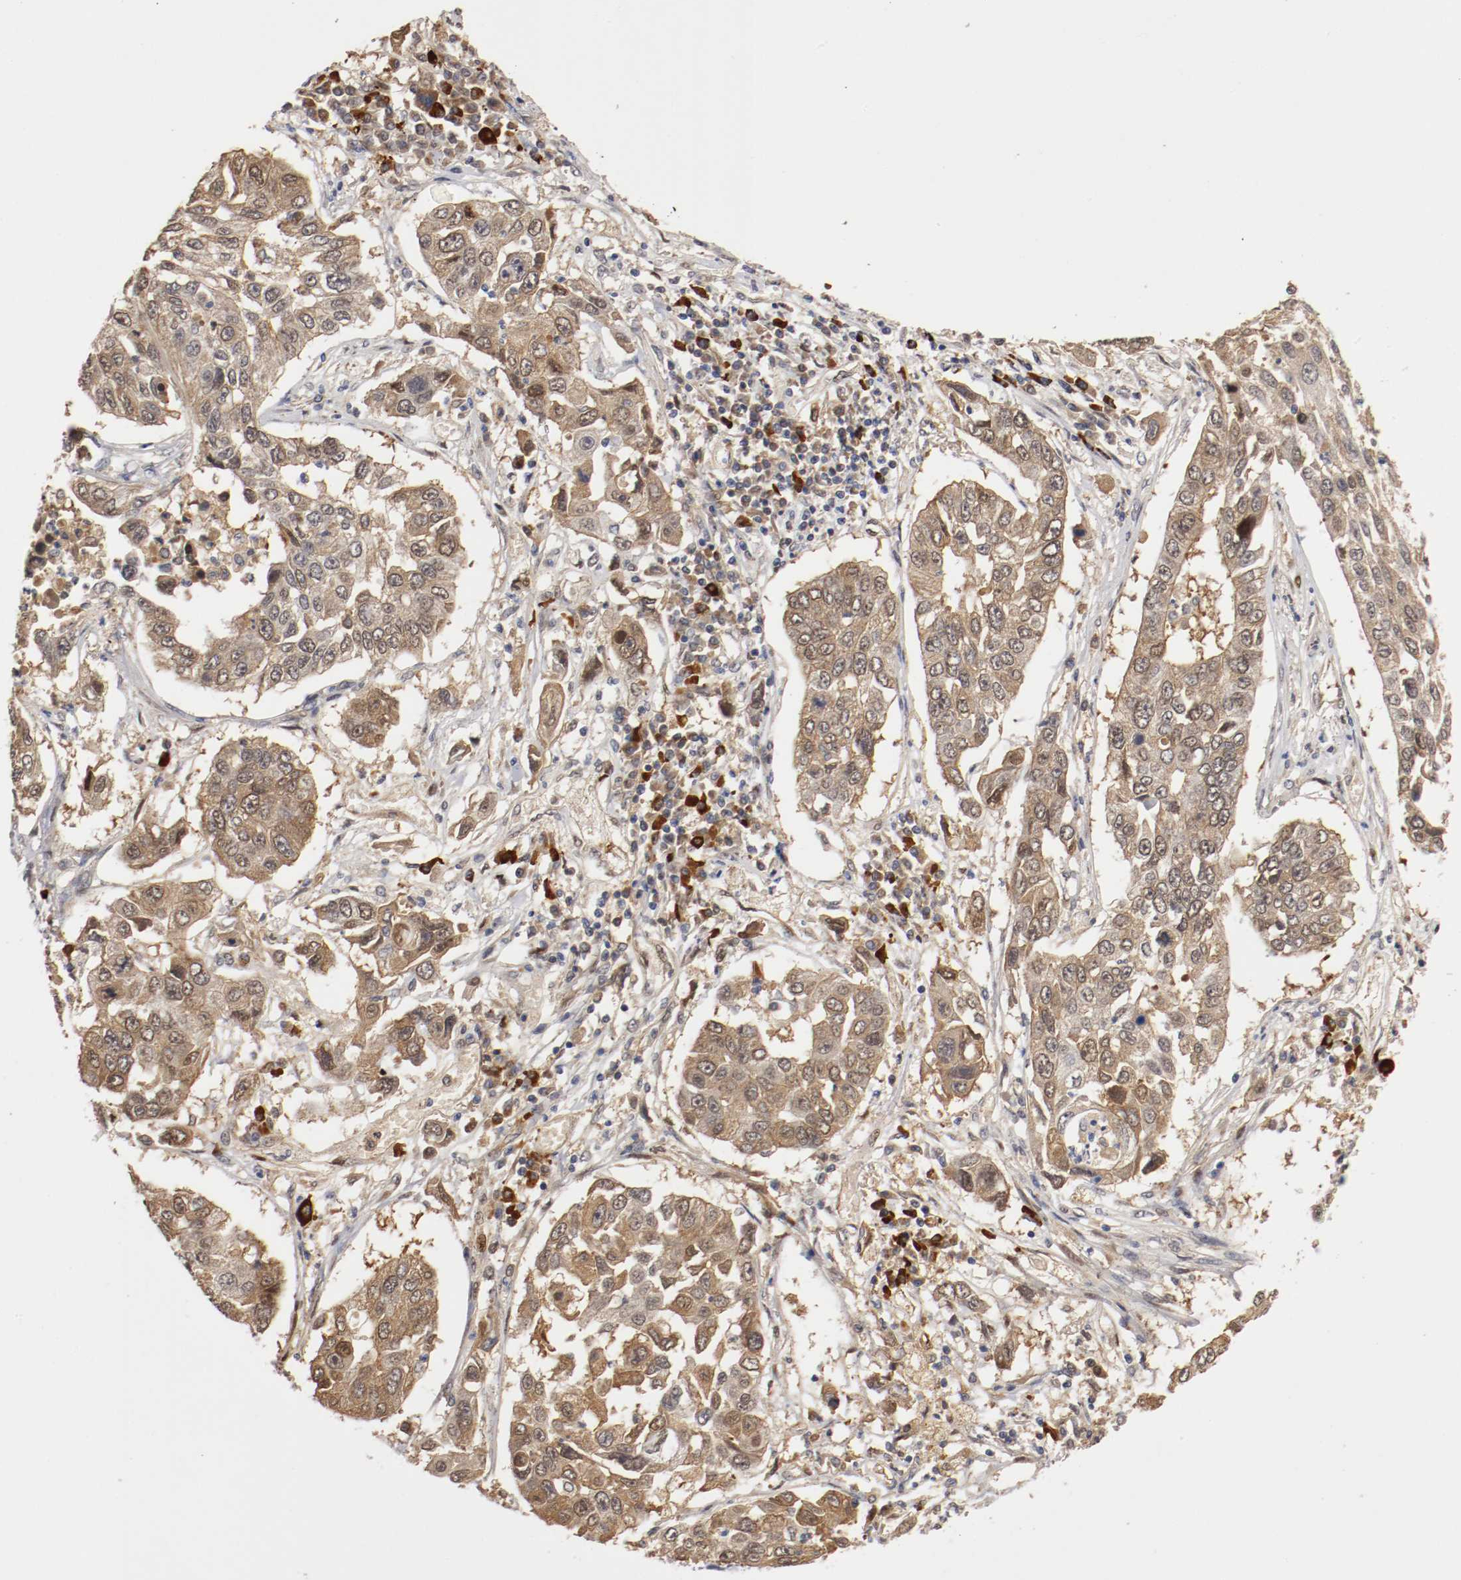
{"staining": {"intensity": "moderate", "quantity": ">75%", "location": "cytoplasmic/membranous,nuclear"}, "tissue": "lung cancer", "cell_type": "Tumor cells", "image_type": "cancer", "snomed": [{"axis": "morphology", "description": "Squamous cell carcinoma, NOS"}, {"axis": "topography", "description": "Lung"}], "caption": "Human lung squamous cell carcinoma stained for a protein (brown) exhibits moderate cytoplasmic/membranous and nuclear positive positivity in about >75% of tumor cells.", "gene": "DNMT3B", "patient": {"sex": "male", "age": 71}}